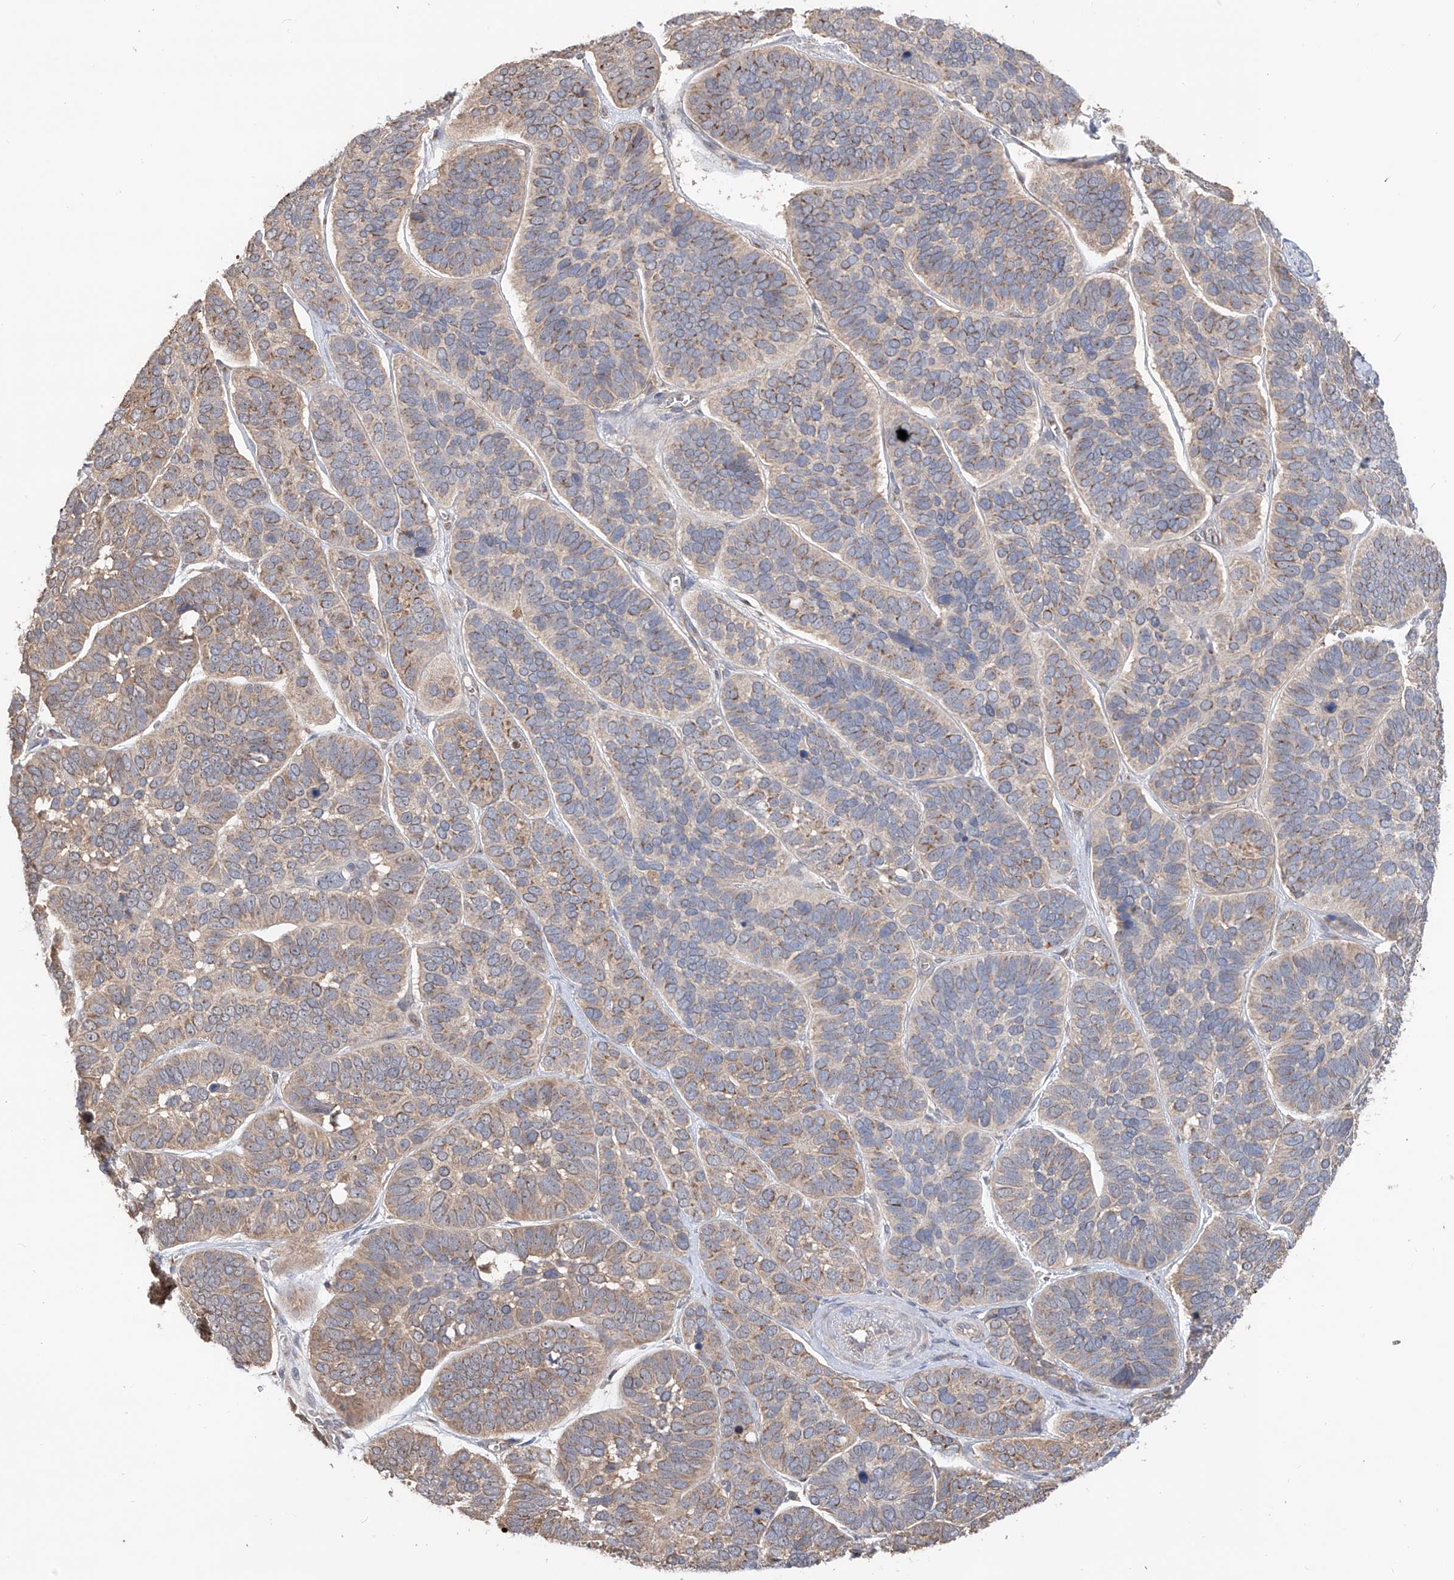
{"staining": {"intensity": "moderate", "quantity": "<25%", "location": "cytoplasmic/membranous"}, "tissue": "skin cancer", "cell_type": "Tumor cells", "image_type": "cancer", "snomed": [{"axis": "morphology", "description": "Basal cell carcinoma"}, {"axis": "topography", "description": "Skin"}], "caption": "Tumor cells exhibit moderate cytoplasmic/membranous positivity in approximately <25% of cells in skin cancer (basal cell carcinoma).", "gene": "EDN1", "patient": {"sex": "male", "age": 62}}